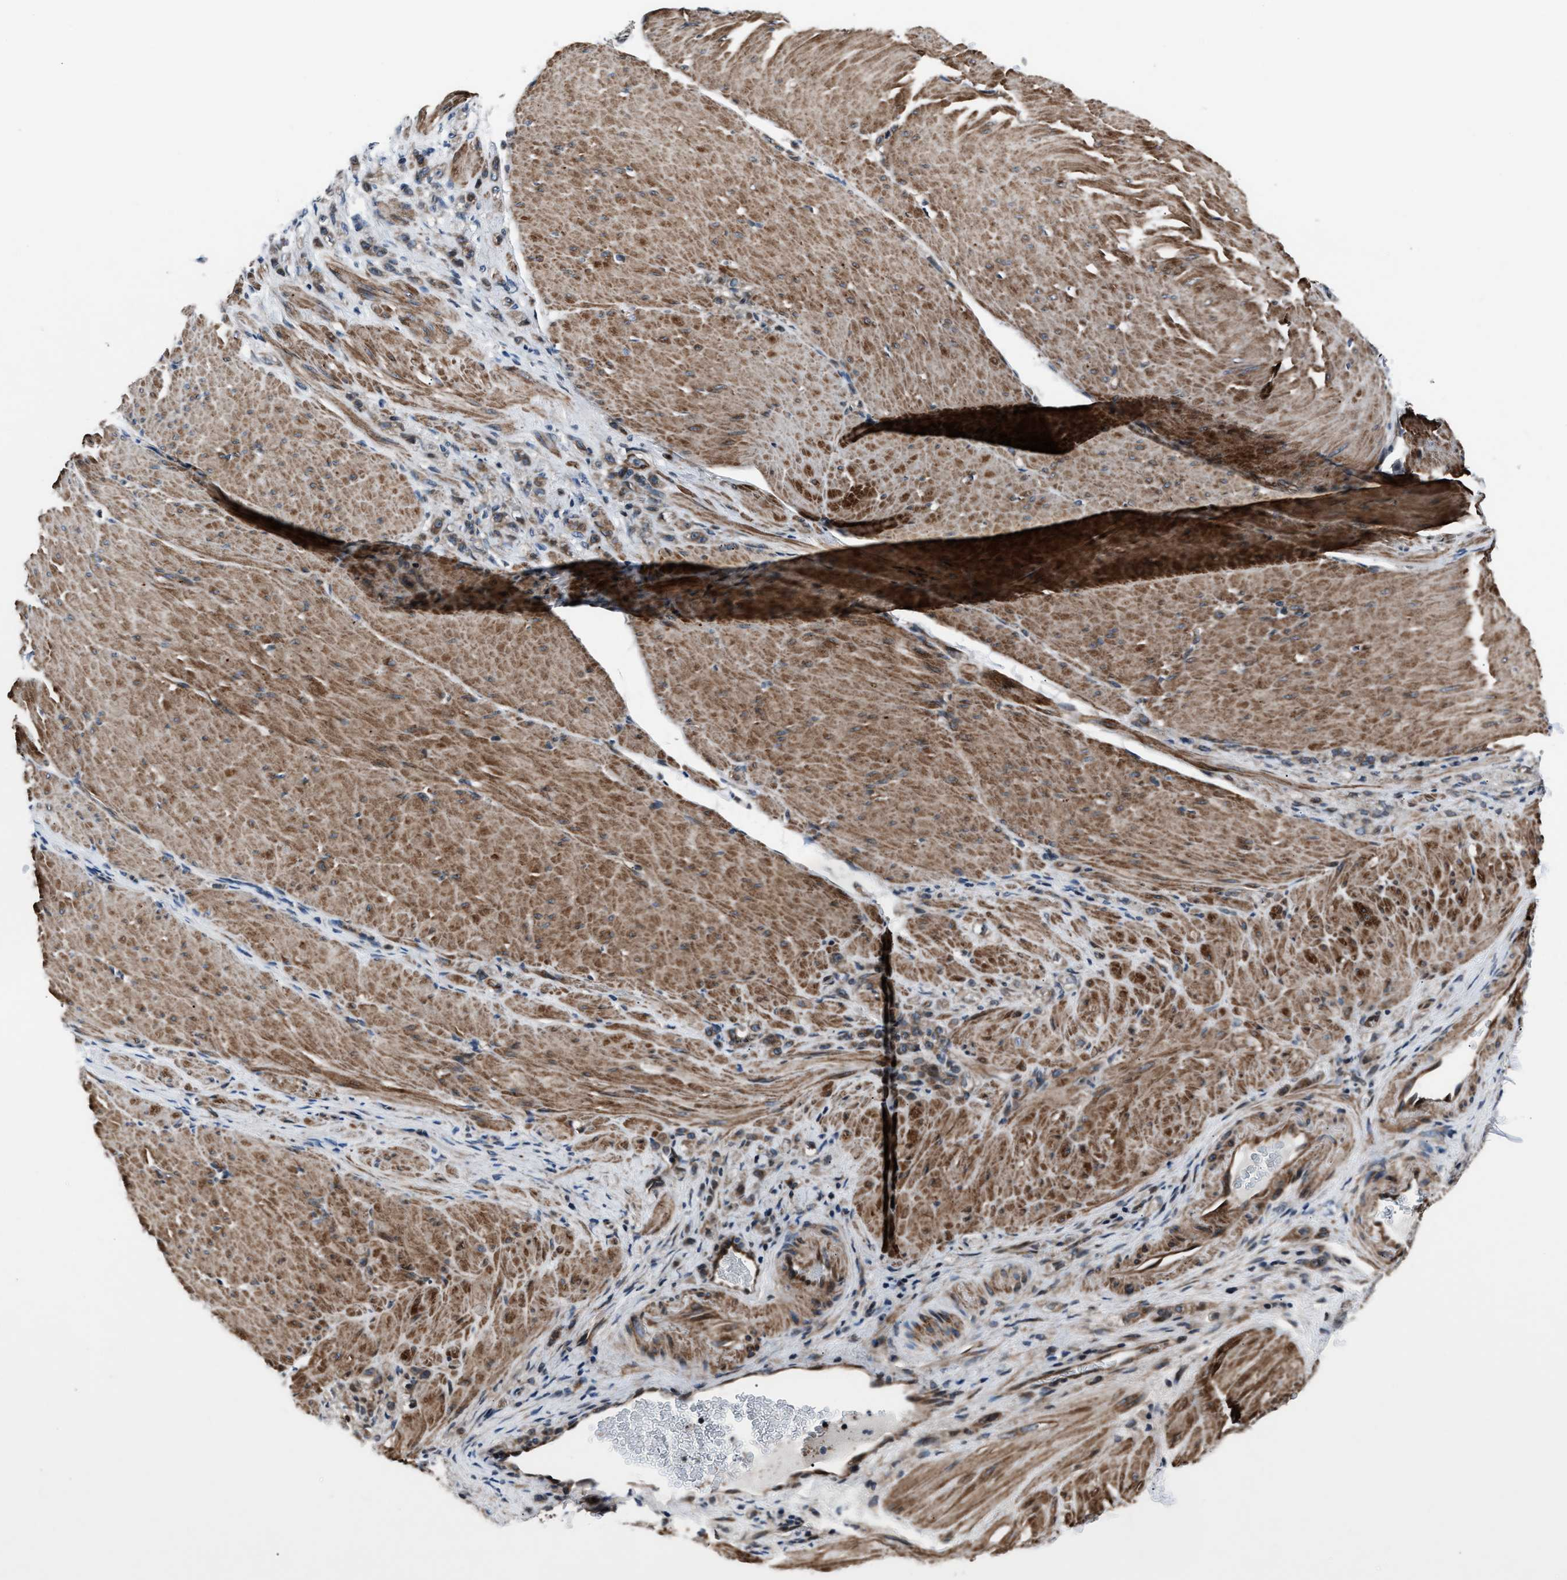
{"staining": {"intensity": "weak", "quantity": "25%-75%", "location": "cytoplasmic/membranous"}, "tissue": "stomach cancer", "cell_type": "Tumor cells", "image_type": "cancer", "snomed": [{"axis": "morphology", "description": "Normal tissue, NOS"}, {"axis": "morphology", "description": "Adenocarcinoma, NOS"}, {"axis": "topography", "description": "Stomach"}], "caption": "Human stomach adenocarcinoma stained for a protein (brown) exhibits weak cytoplasmic/membranous positive staining in approximately 25%-75% of tumor cells.", "gene": "DYNC2I1", "patient": {"sex": "male", "age": 82}}